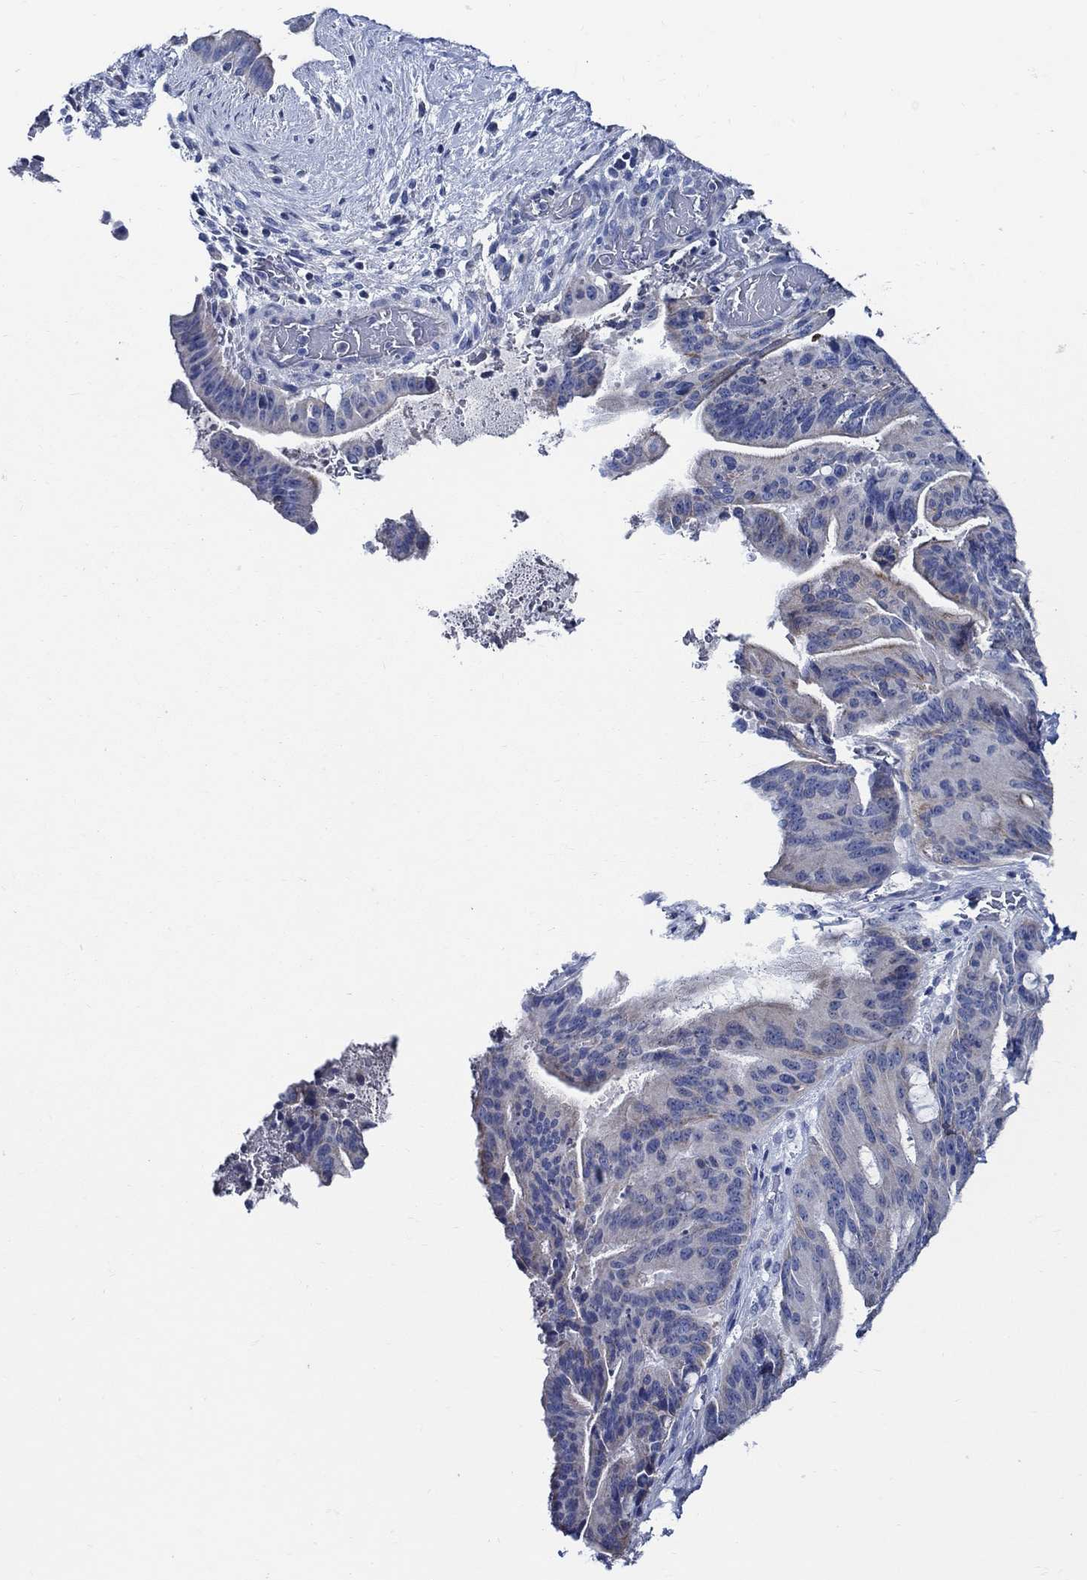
{"staining": {"intensity": "negative", "quantity": "none", "location": "none"}, "tissue": "liver cancer", "cell_type": "Tumor cells", "image_type": "cancer", "snomed": [{"axis": "morphology", "description": "Cholangiocarcinoma"}, {"axis": "topography", "description": "Liver"}], "caption": "DAB (3,3'-diaminobenzidine) immunohistochemical staining of liver cholangiocarcinoma displays no significant positivity in tumor cells.", "gene": "SKOR1", "patient": {"sex": "female", "age": 73}}